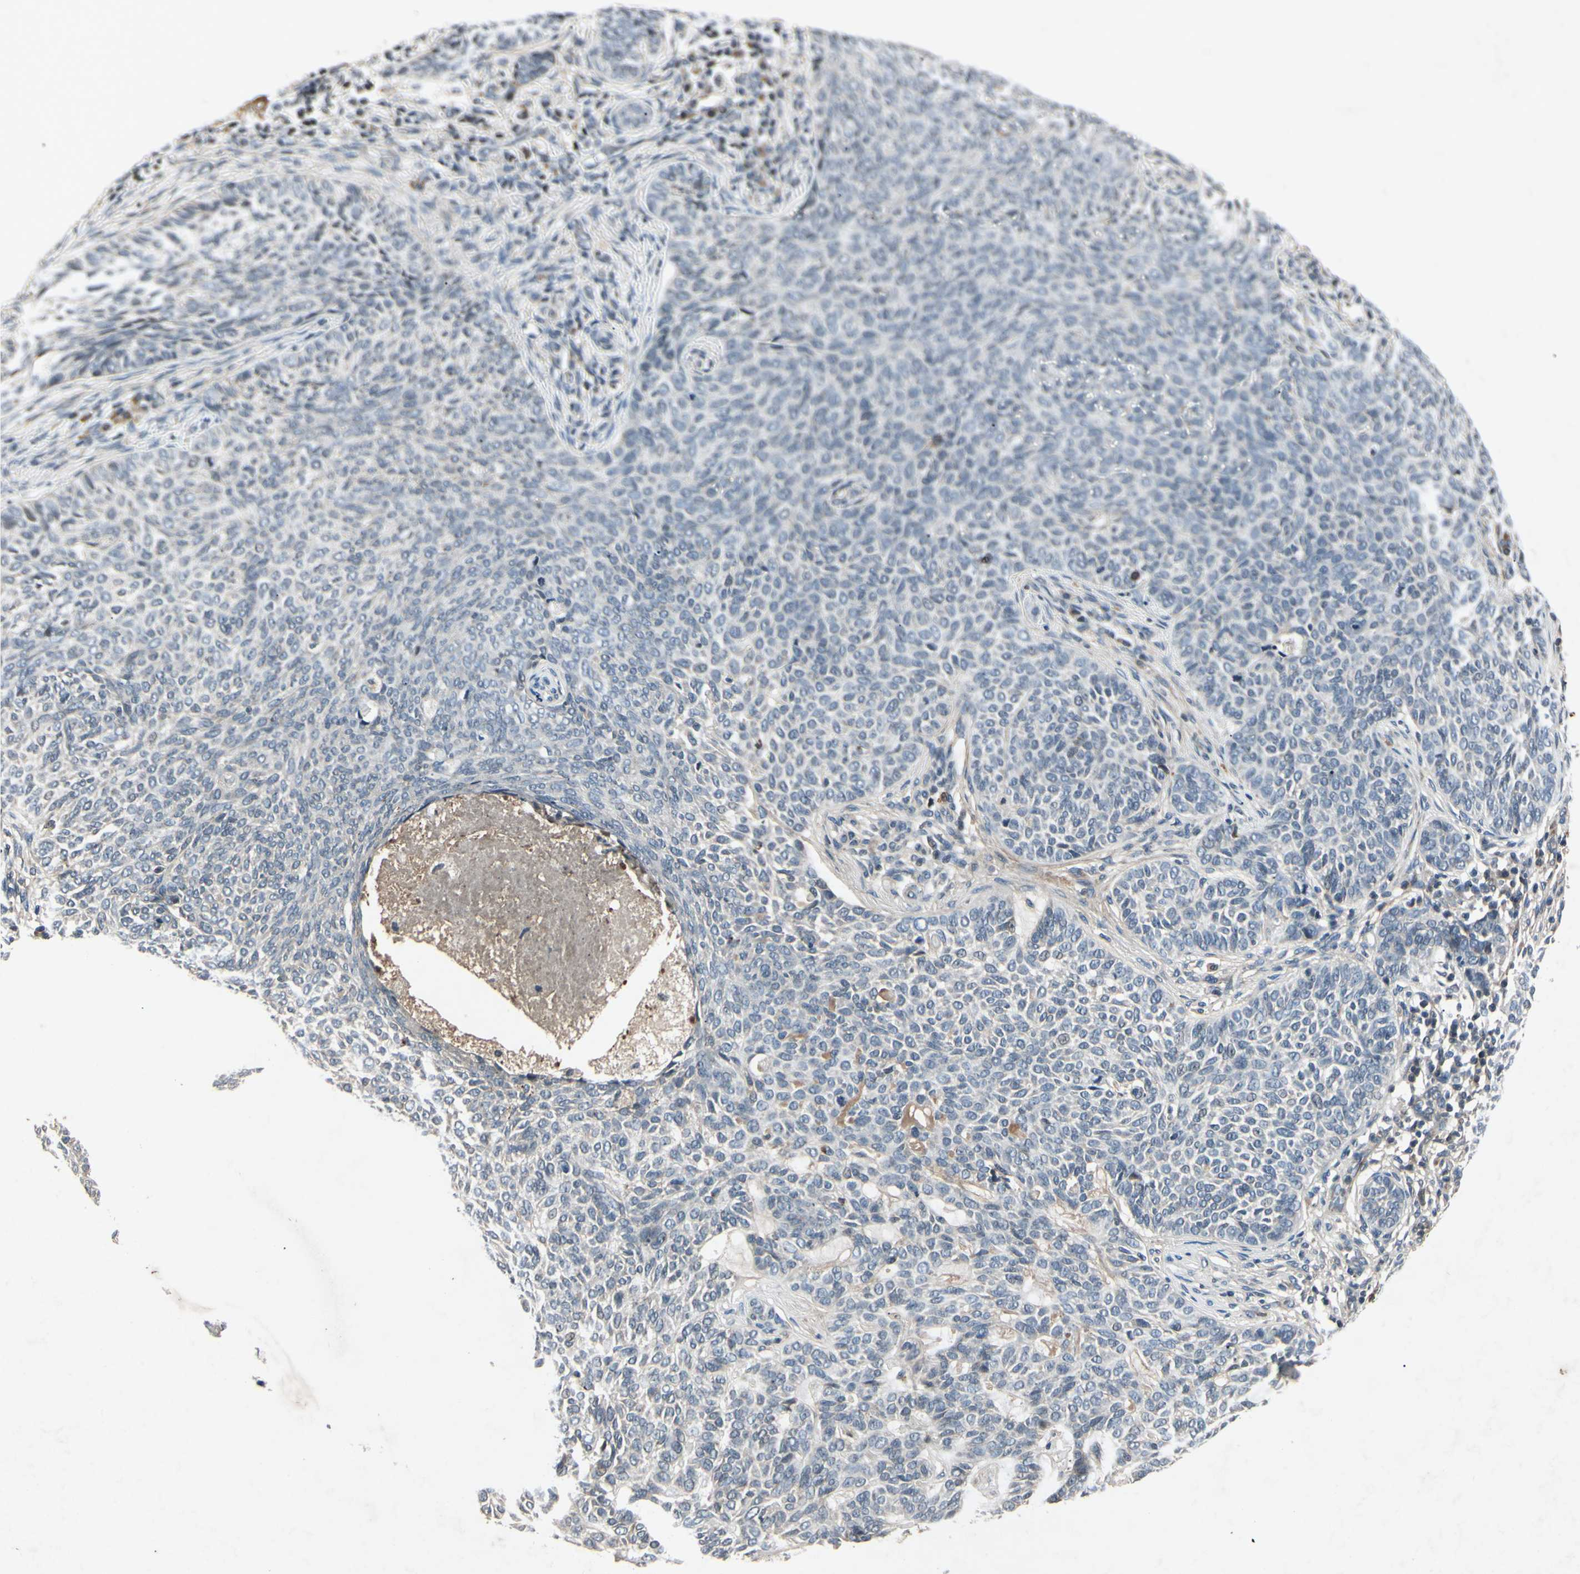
{"staining": {"intensity": "negative", "quantity": "none", "location": "none"}, "tissue": "skin cancer", "cell_type": "Tumor cells", "image_type": "cancer", "snomed": [{"axis": "morphology", "description": "Basal cell carcinoma"}, {"axis": "topography", "description": "Skin"}], "caption": "IHC image of human skin cancer stained for a protein (brown), which displays no staining in tumor cells.", "gene": "AEBP1", "patient": {"sex": "male", "age": 87}}